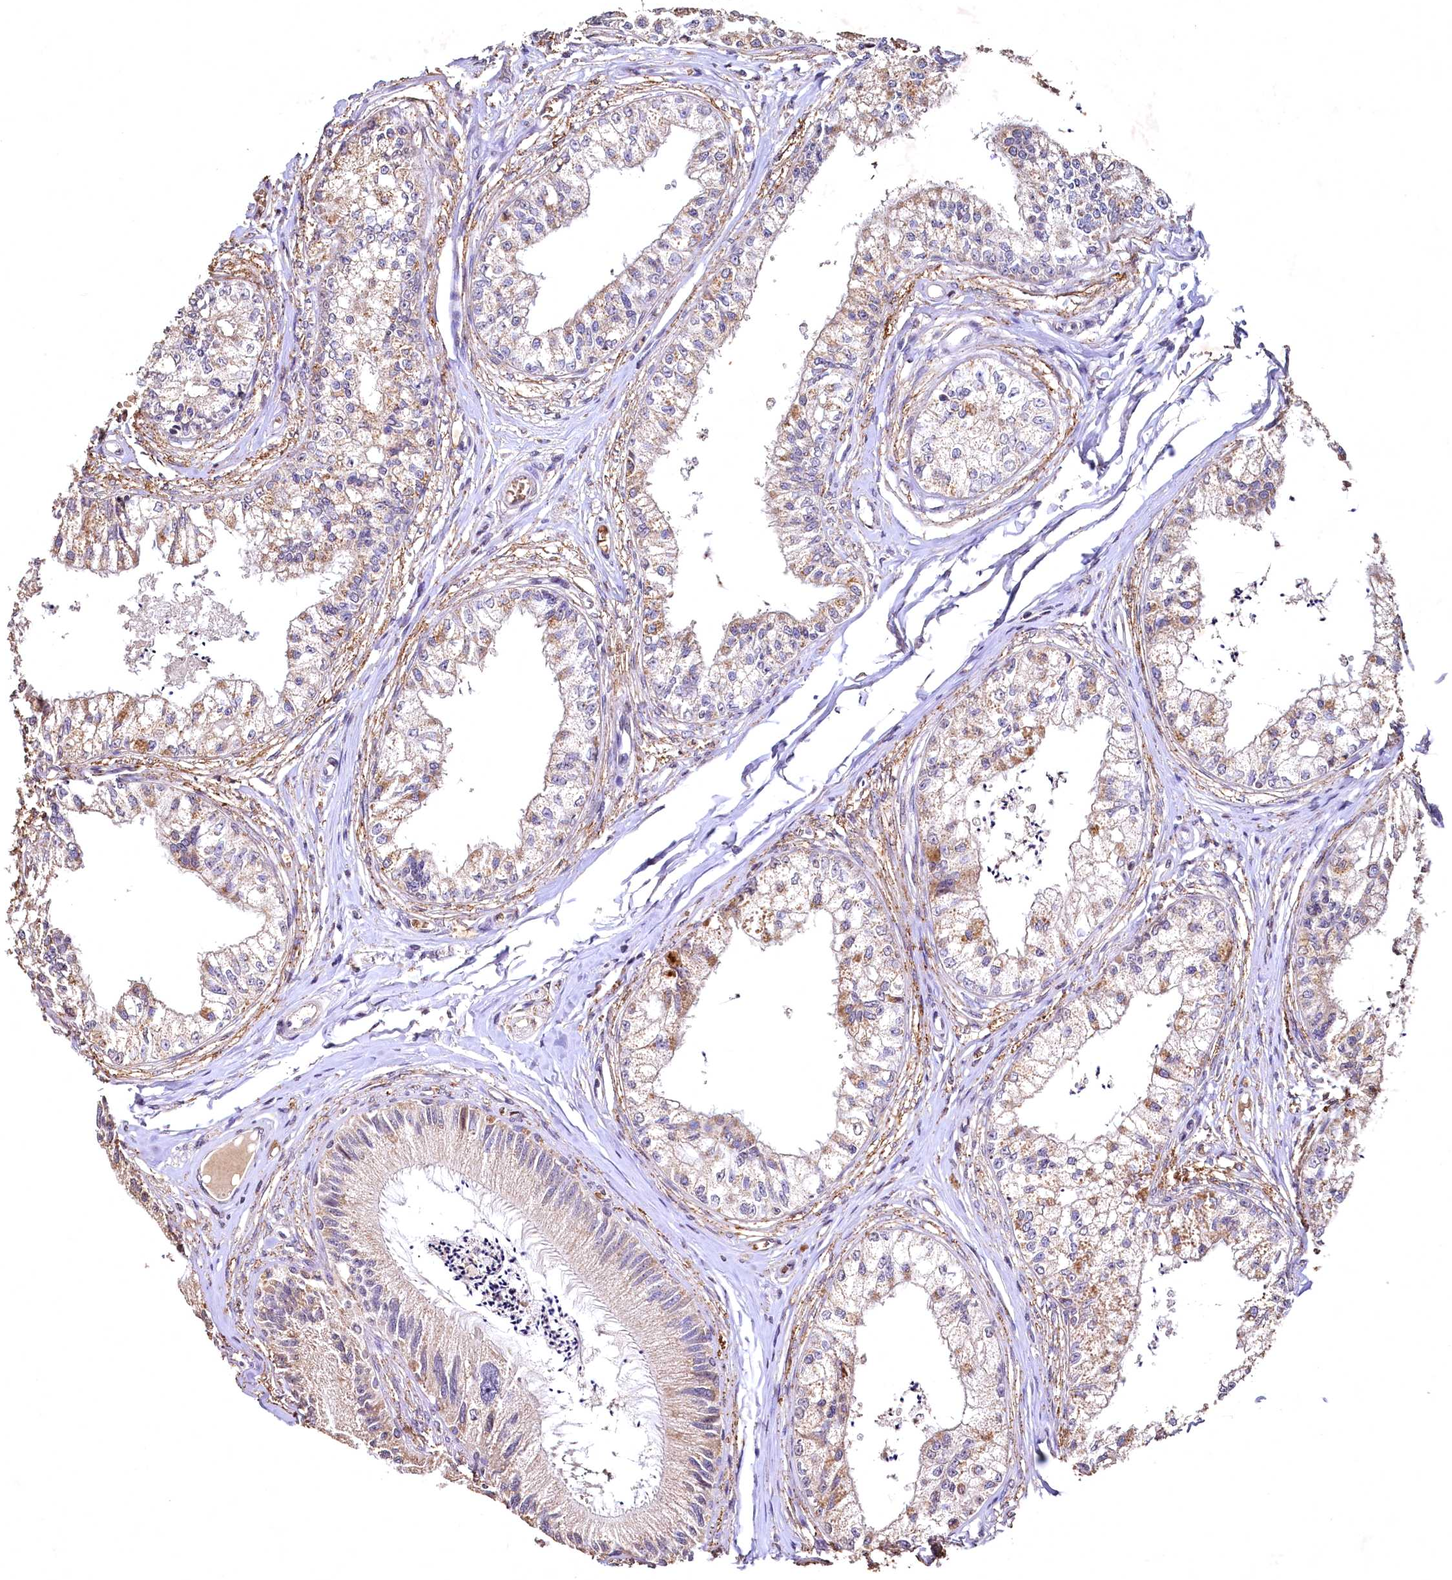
{"staining": {"intensity": "moderate", "quantity": "25%-75%", "location": "cytoplasmic/membranous"}, "tissue": "epididymis", "cell_type": "Glandular cells", "image_type": "normal", "snomed": [{"axis": "morphology", "description": "Normal tissue, NOS"}, {"axis": "topography", "description": "Epididymis"}], "caption": "Immunohistochemical staining of unremarkable human epididymis reveals medium levels of moderate cytoplasmic/membranous staining in about 25%-75% of glandular cells.", "gene": "SPTA1", "patient": {"sex": "male", "age": 79}}